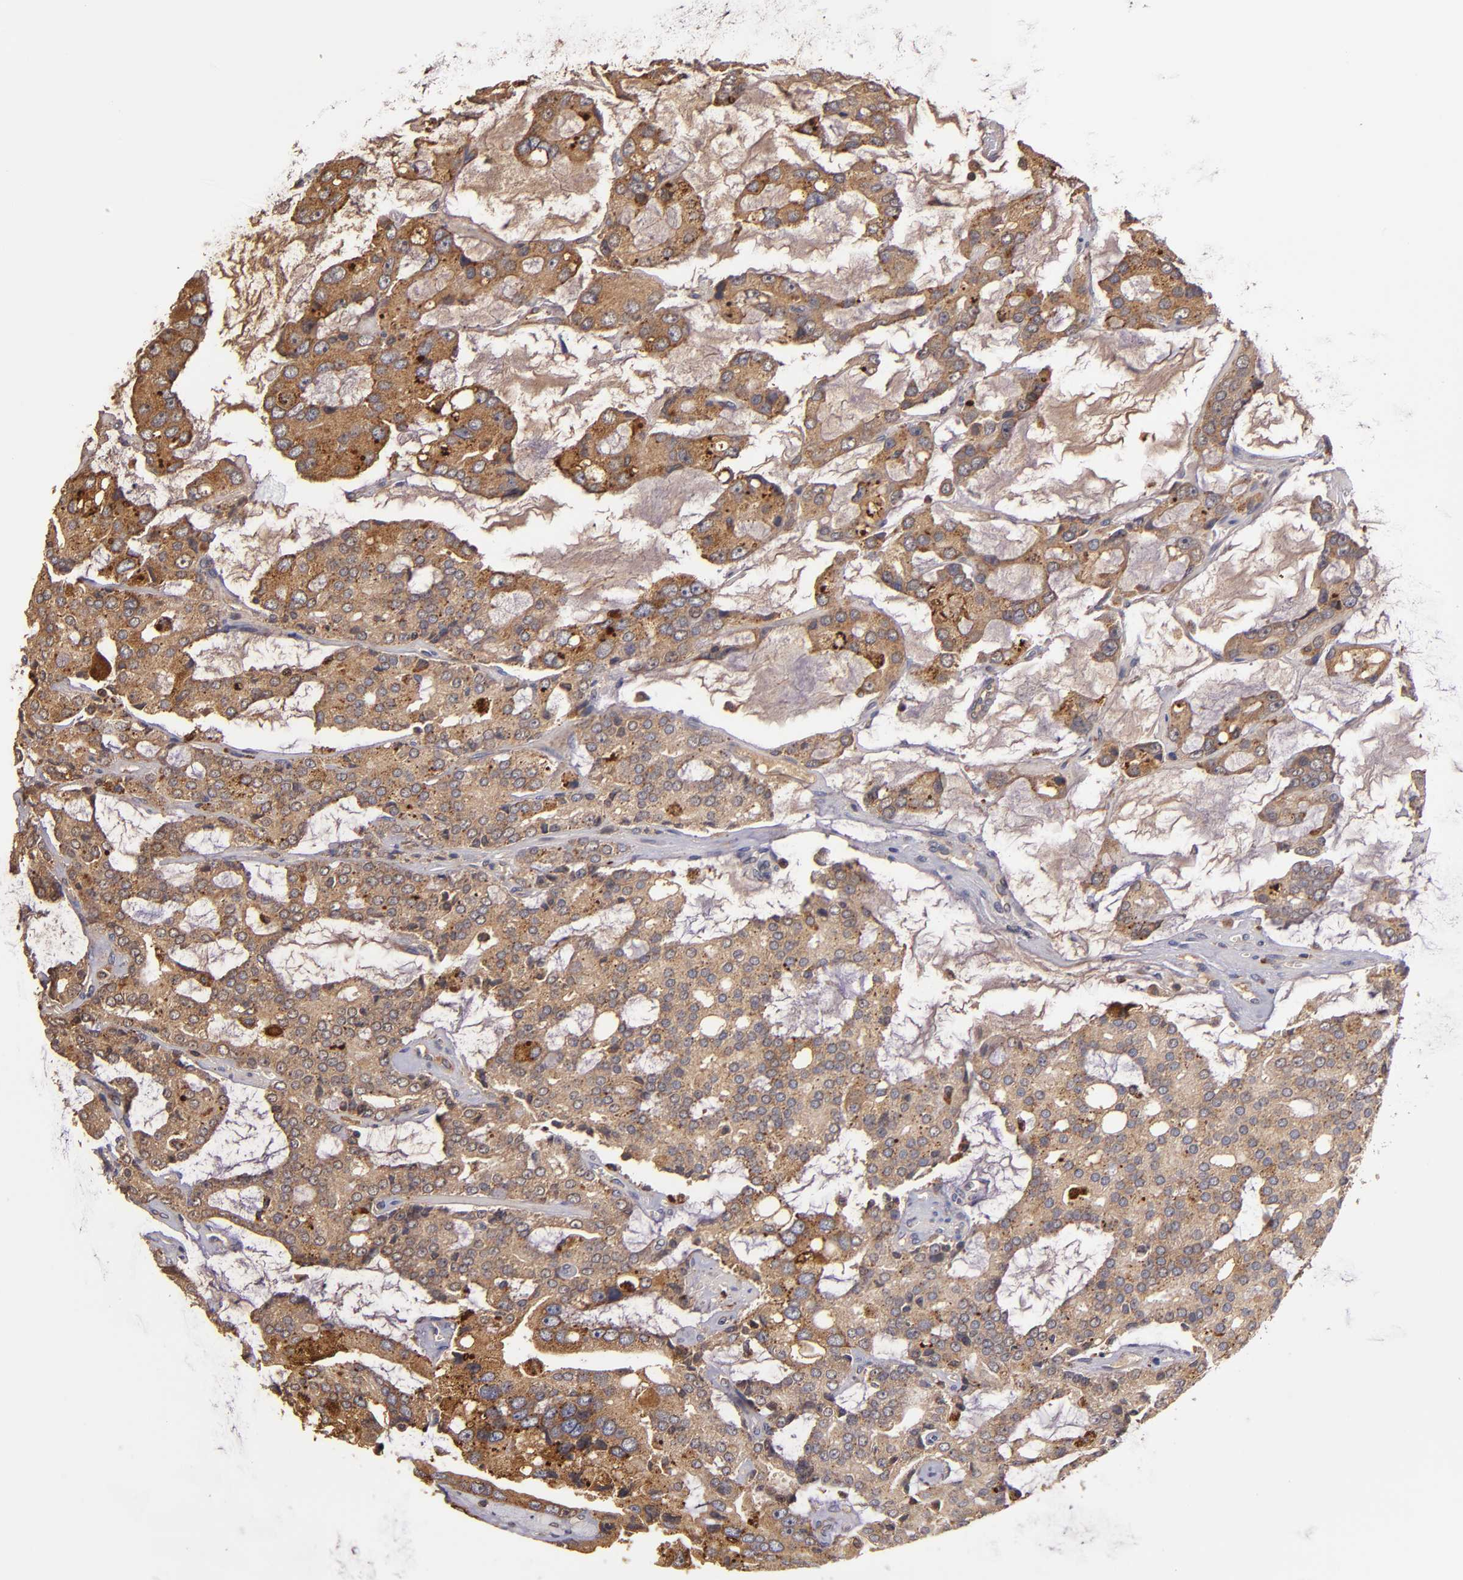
{"staining": {"intensity": "strong", "quantity": ">75%", "location": "cytoplasmic/membranous"}, "tissue": "prostate cancer", "cell_type": "Tumor cells", "image_type": "cancer", "snomed": [{"axis": "morphology", "description": "Adenocarcinoma, High grade"}, {"axis": "topography", "description": "Prostate"}], "caption": "A brown stain shows strong cytoplasmic/membranous positivity of a protein in prostate cancer tumor cells.", "gene": "EIF4ENIF1", "patient": {"sex": "male", "age": 67}}